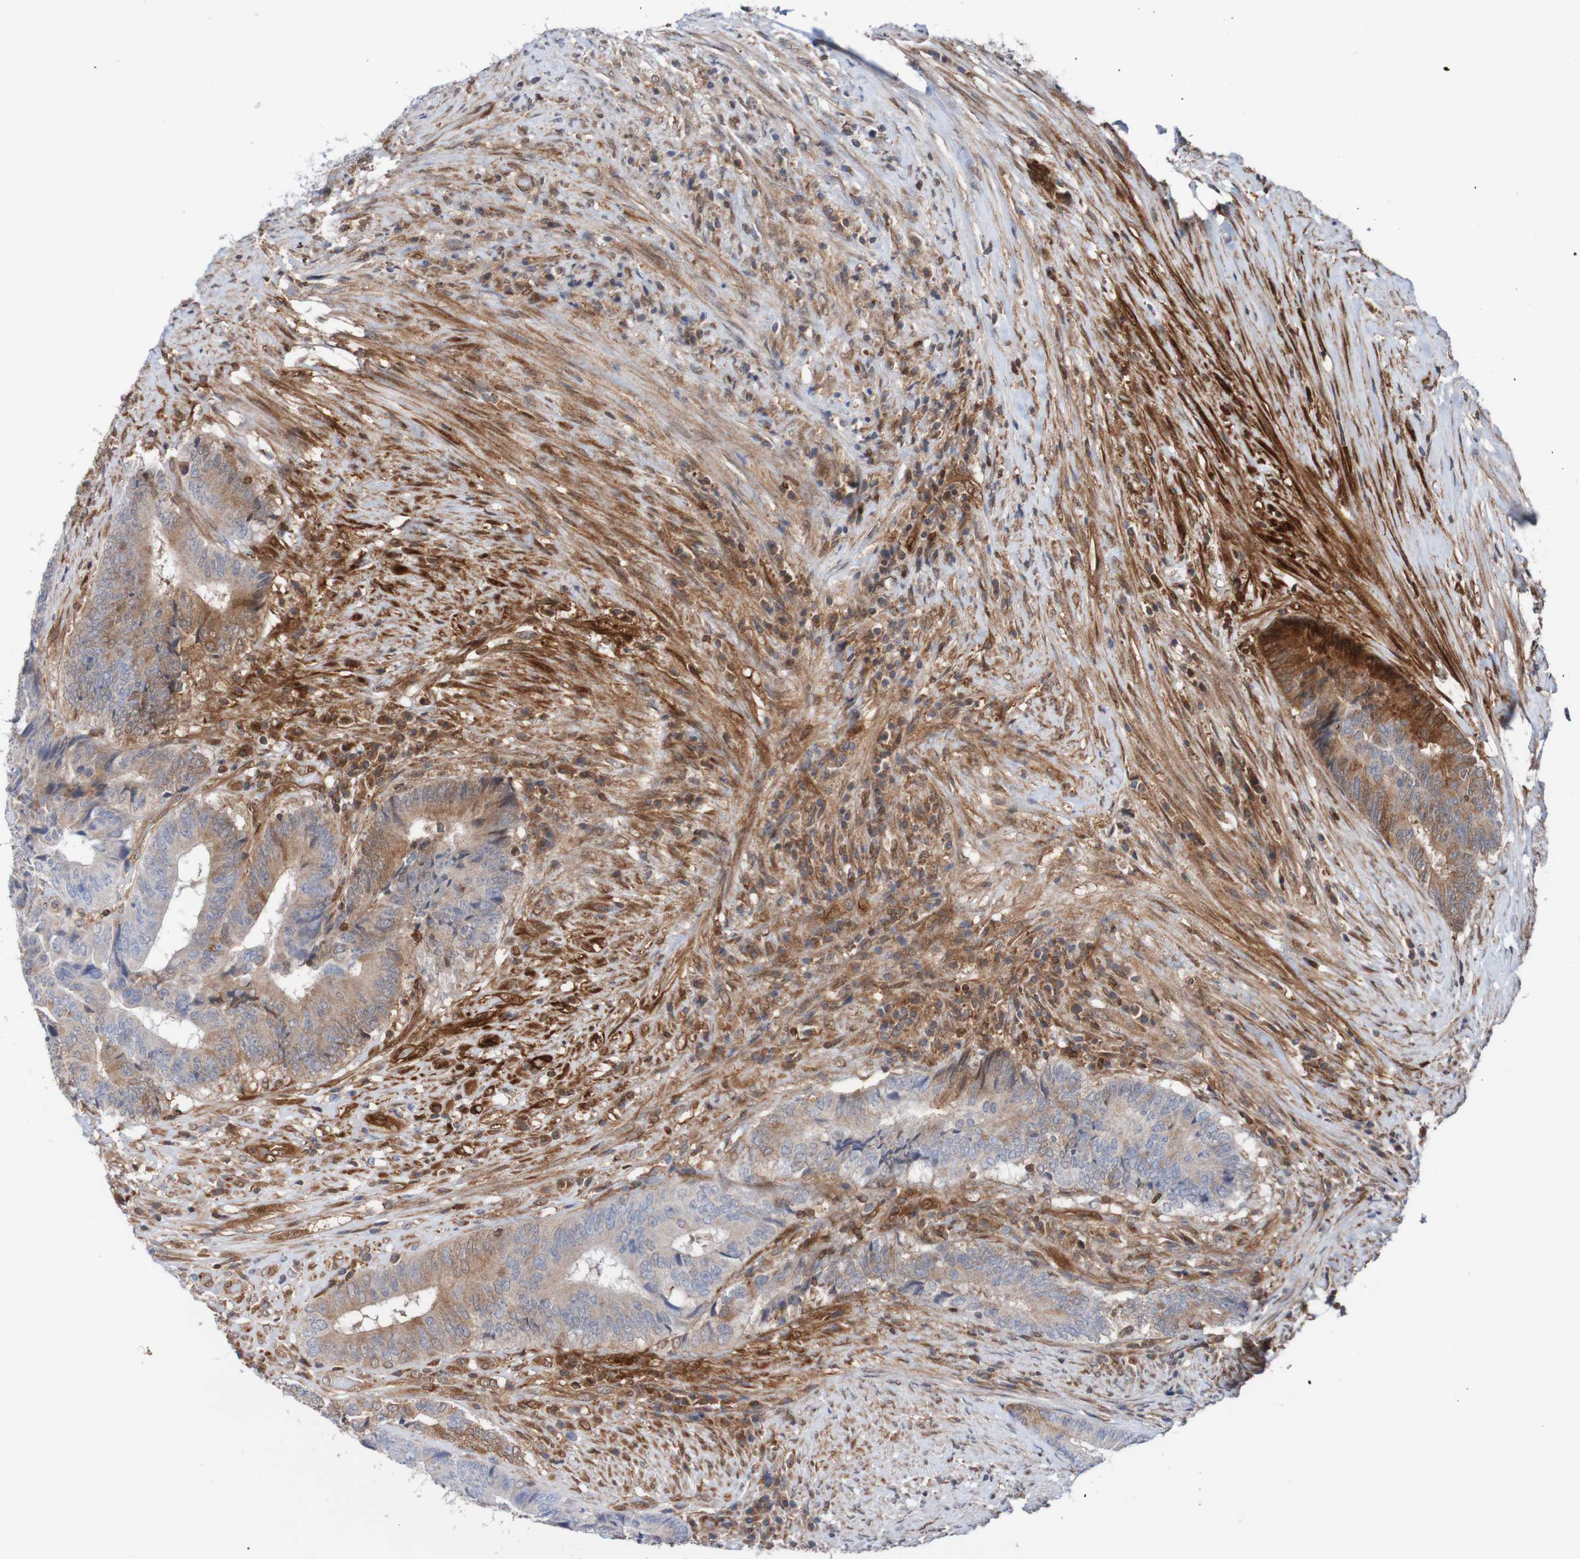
{"staining": {"intensity": "weak", "quantity": "25%-75%", "location": "cytoplasmic/membranous"}, "tissue": "colorectal cancer", "cell_type": "Tumor cells", "image_type": "cancer", "snomed": [{"axis": "morphology", "description": "Adenocarcinoma, NOS"}, {"axis": "topography", "description": "Rectum"}], "caption": "This is a micrograph of immunohistochemistry (IHC) staining of colorectal adenocarcinoma, which shows weak positivity in the cytoplasmic/membranous of tumor cells.", "gene": "RIGI", "patient": {"sex": "male", "age": 72}}